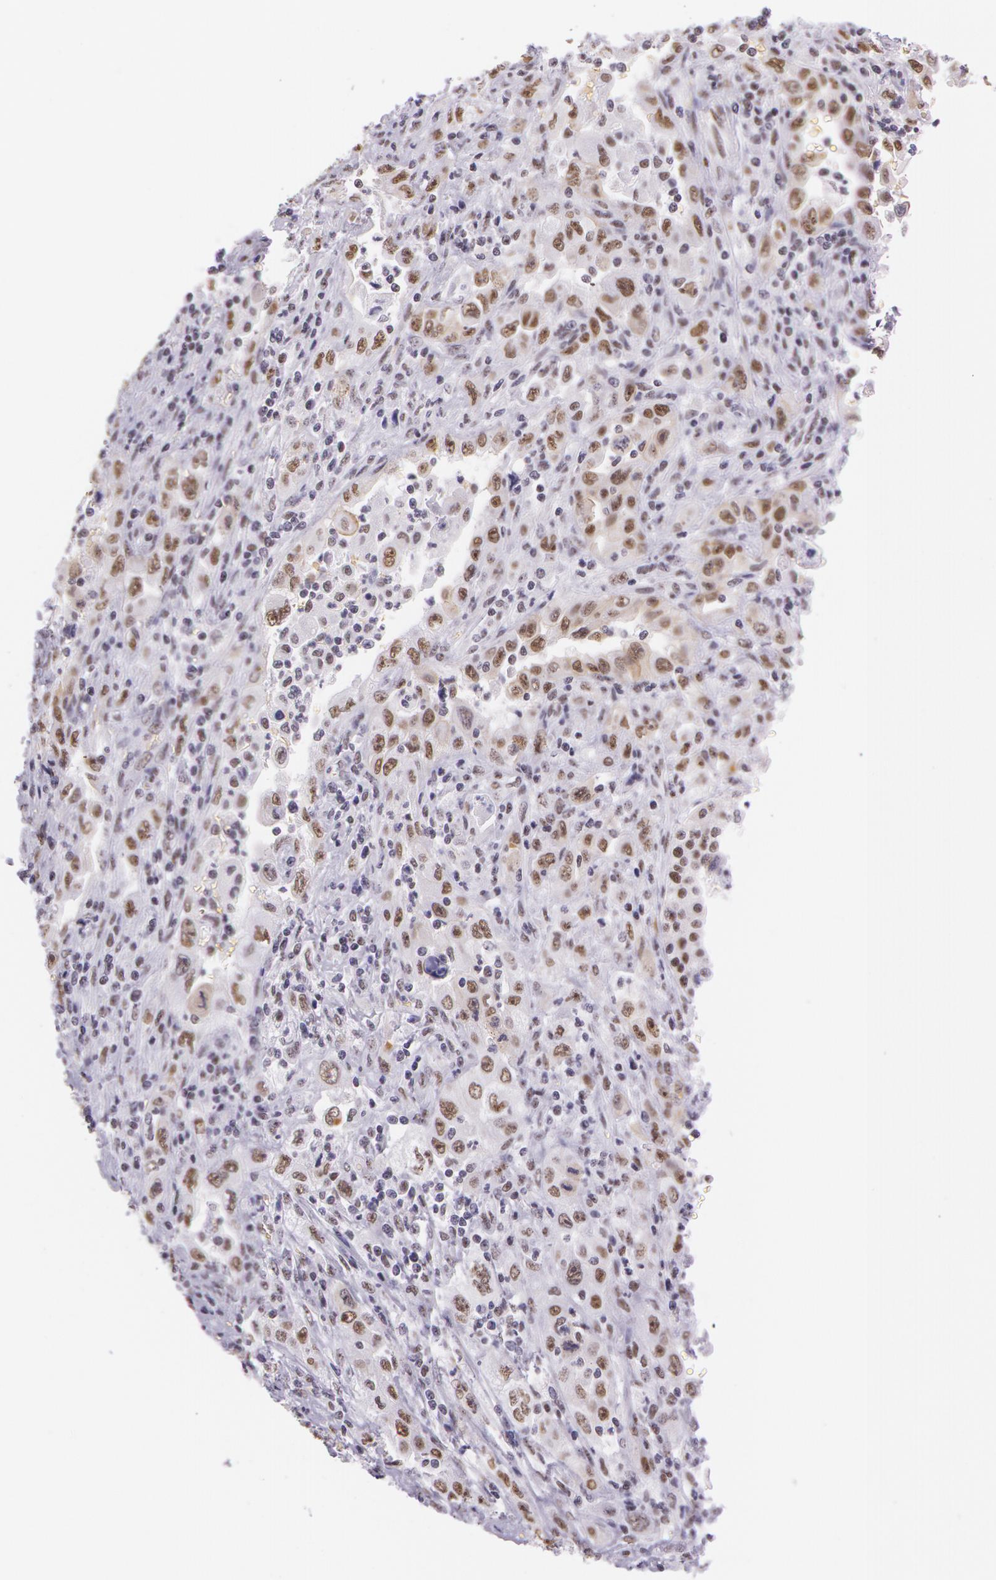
{"staining": {"intensity": "moderate", "quantity": "25%-75%", "location": "nuclear"}, "tissue": "pancreatic cancer", "cell_type": "Tumor cells", "image_type": "cancer", "snomed": [{"axis": "morphology", "description": "Adenocarcinoma, NOS"}, {"axis": "topography", "description": "Pancreas"}], "caption": "Moderate nuclear positivity is appreciated in about 25%-75% of tumor cells in pancreatic cancer. The protein is stained brown, and the nuclei are stained in blue (DAB IHC with brightfield microscopy, high magnification).", "gene": "NBN", "patient": {"sex": "male", "age": 70}}